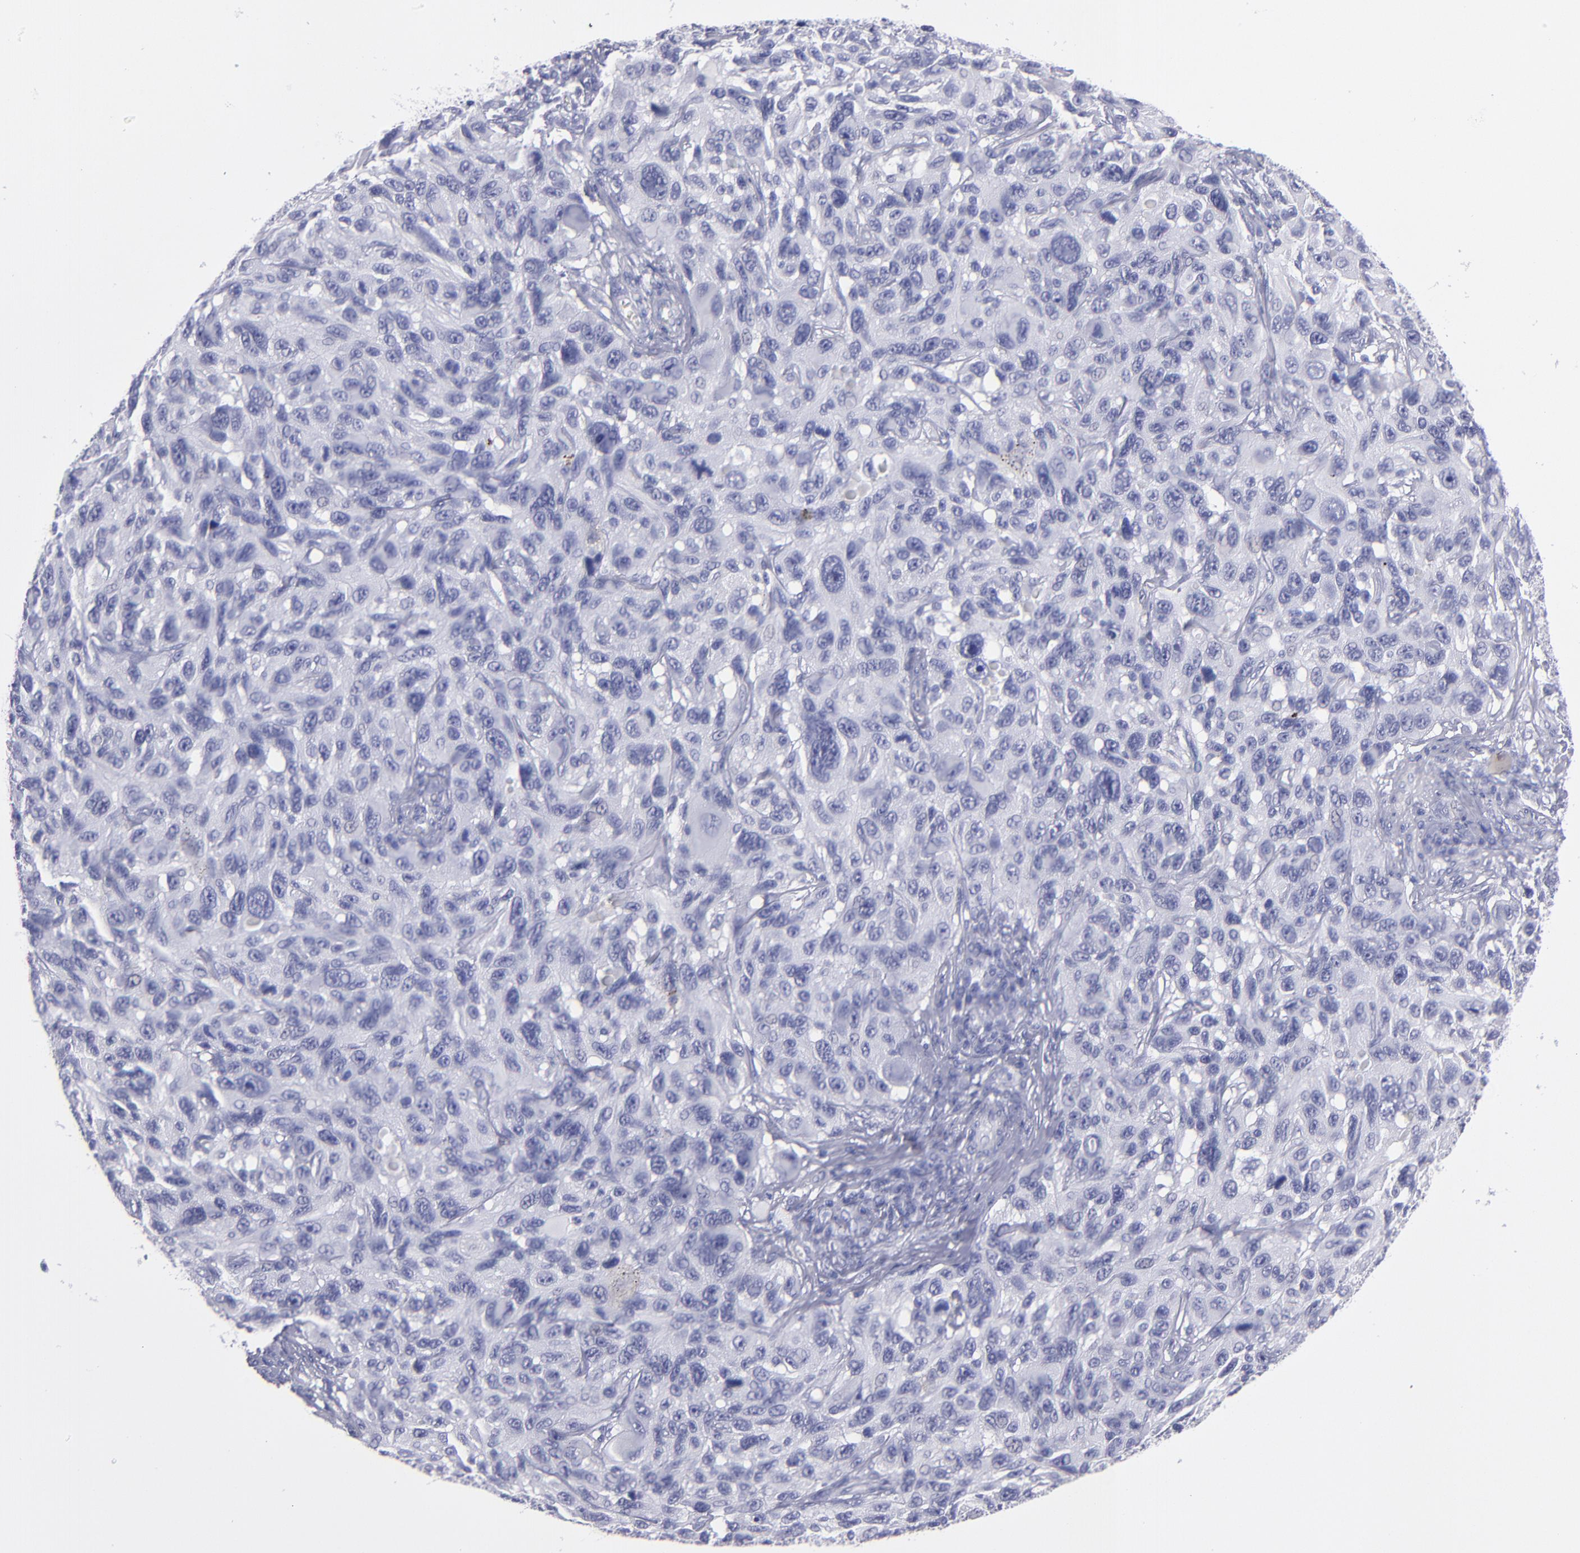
{"staining": {"intensity": "negative", "quantity": "none", "location": "none"}, "tissue": "melanoma", "cell_type": "Tumor cells", "image_type": "cancer", "snomed": [{"axis": "morphology", "description": "Malignant melanoma, NOS"}, {"axis": "topography", "description": "Skin"}], "caption": "IHC image of neoplastic tissue: human melanoma stained with DAB (3,3'-diaminobenzidine) shows no significant protein staining in tumor cells.", "gene": "MB", "patient": {"sex": "male", "age": 53}}